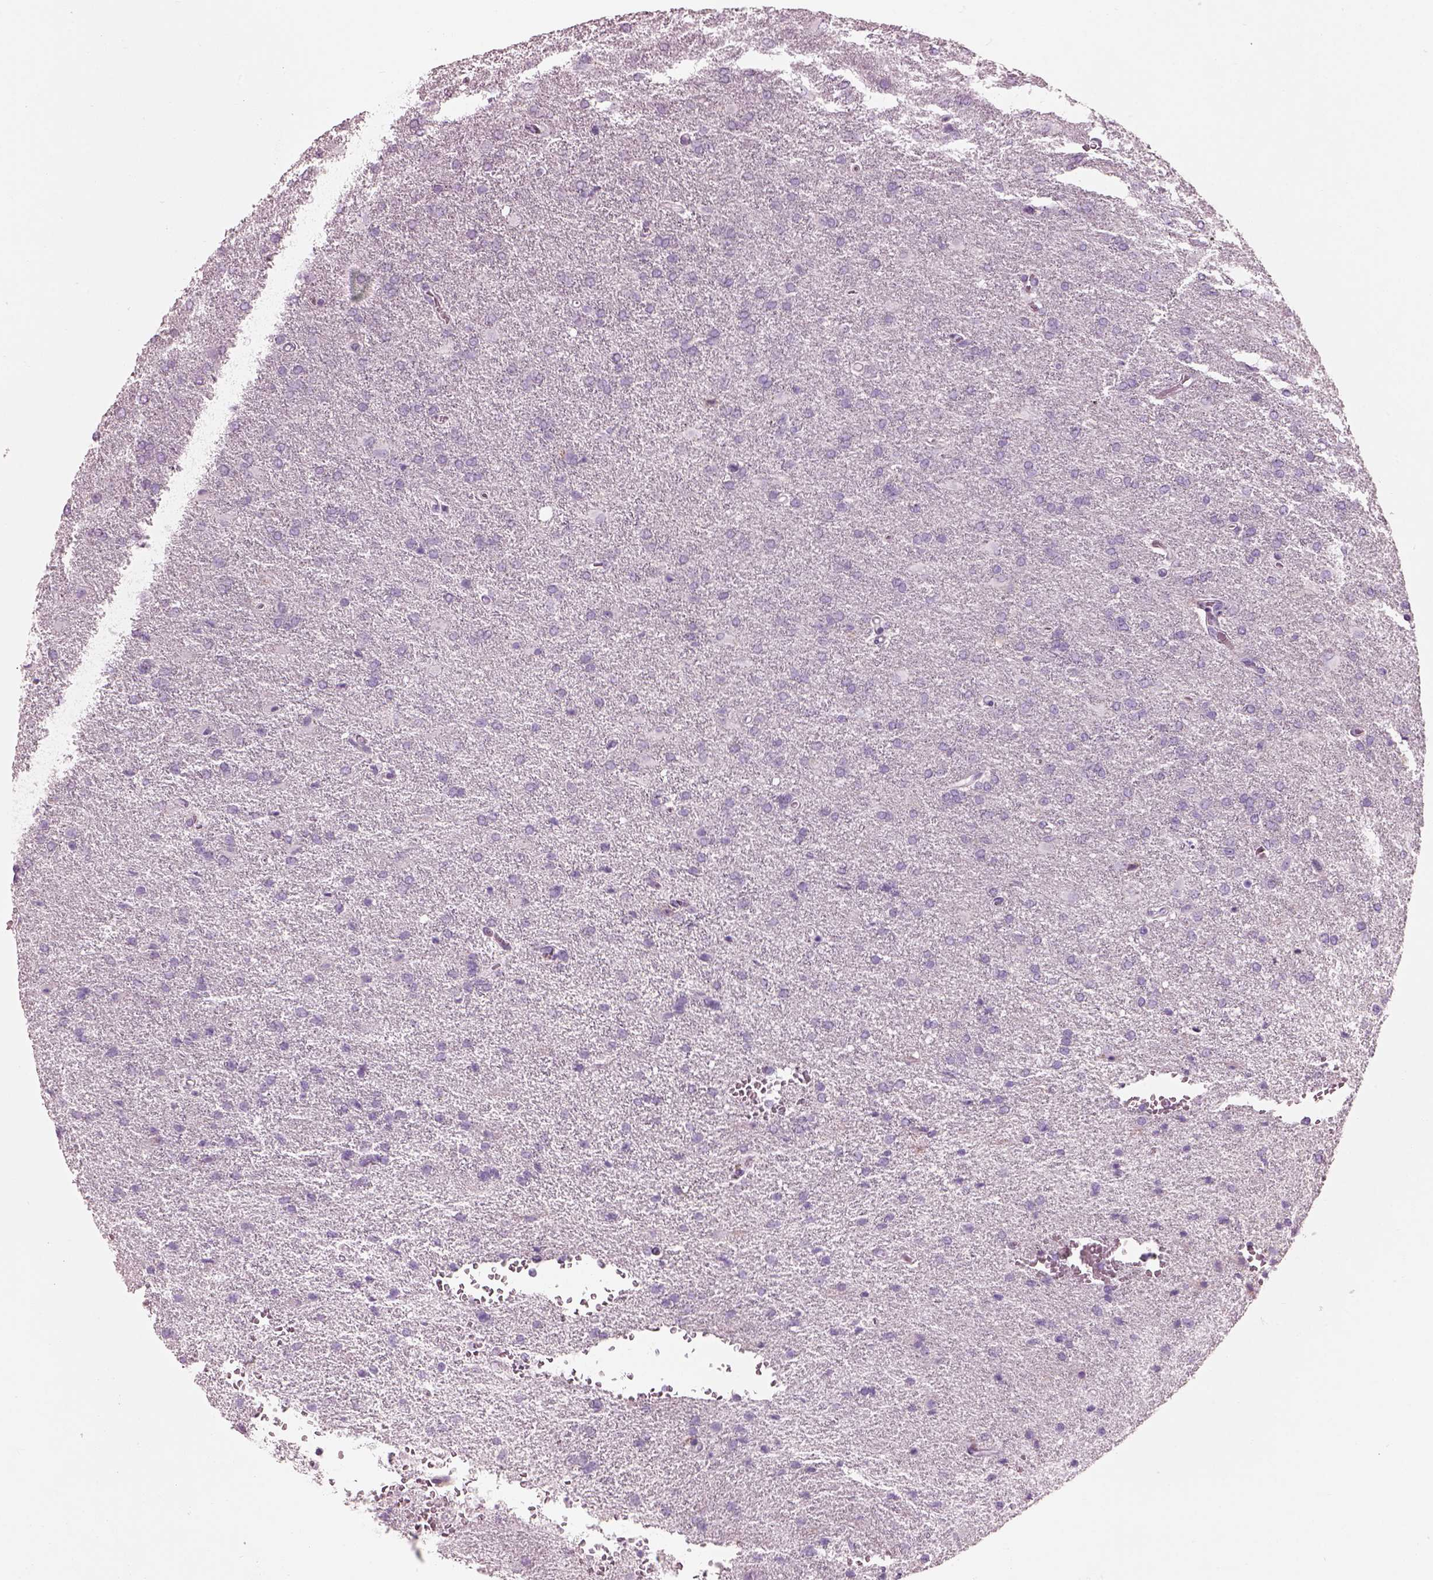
{"staining": {"intensity": "negative", "quantity": "none", "location": "none"}, "tissue": "glioma", "cell_type": "Tumor cells", "image_type": "cancer", "snomed": [{"axis": "morphology", "description": "Glioma, malignant, High grade"}, {"axis": "topography", "description": "Brain"}], "caption": "DAB immunohistochemical staining of human malignant glioma (high-grade) reveals no significant expression in tumor cells.", "gene": "SLC27A2", "patient": {"sex": "male", "age": 68}}